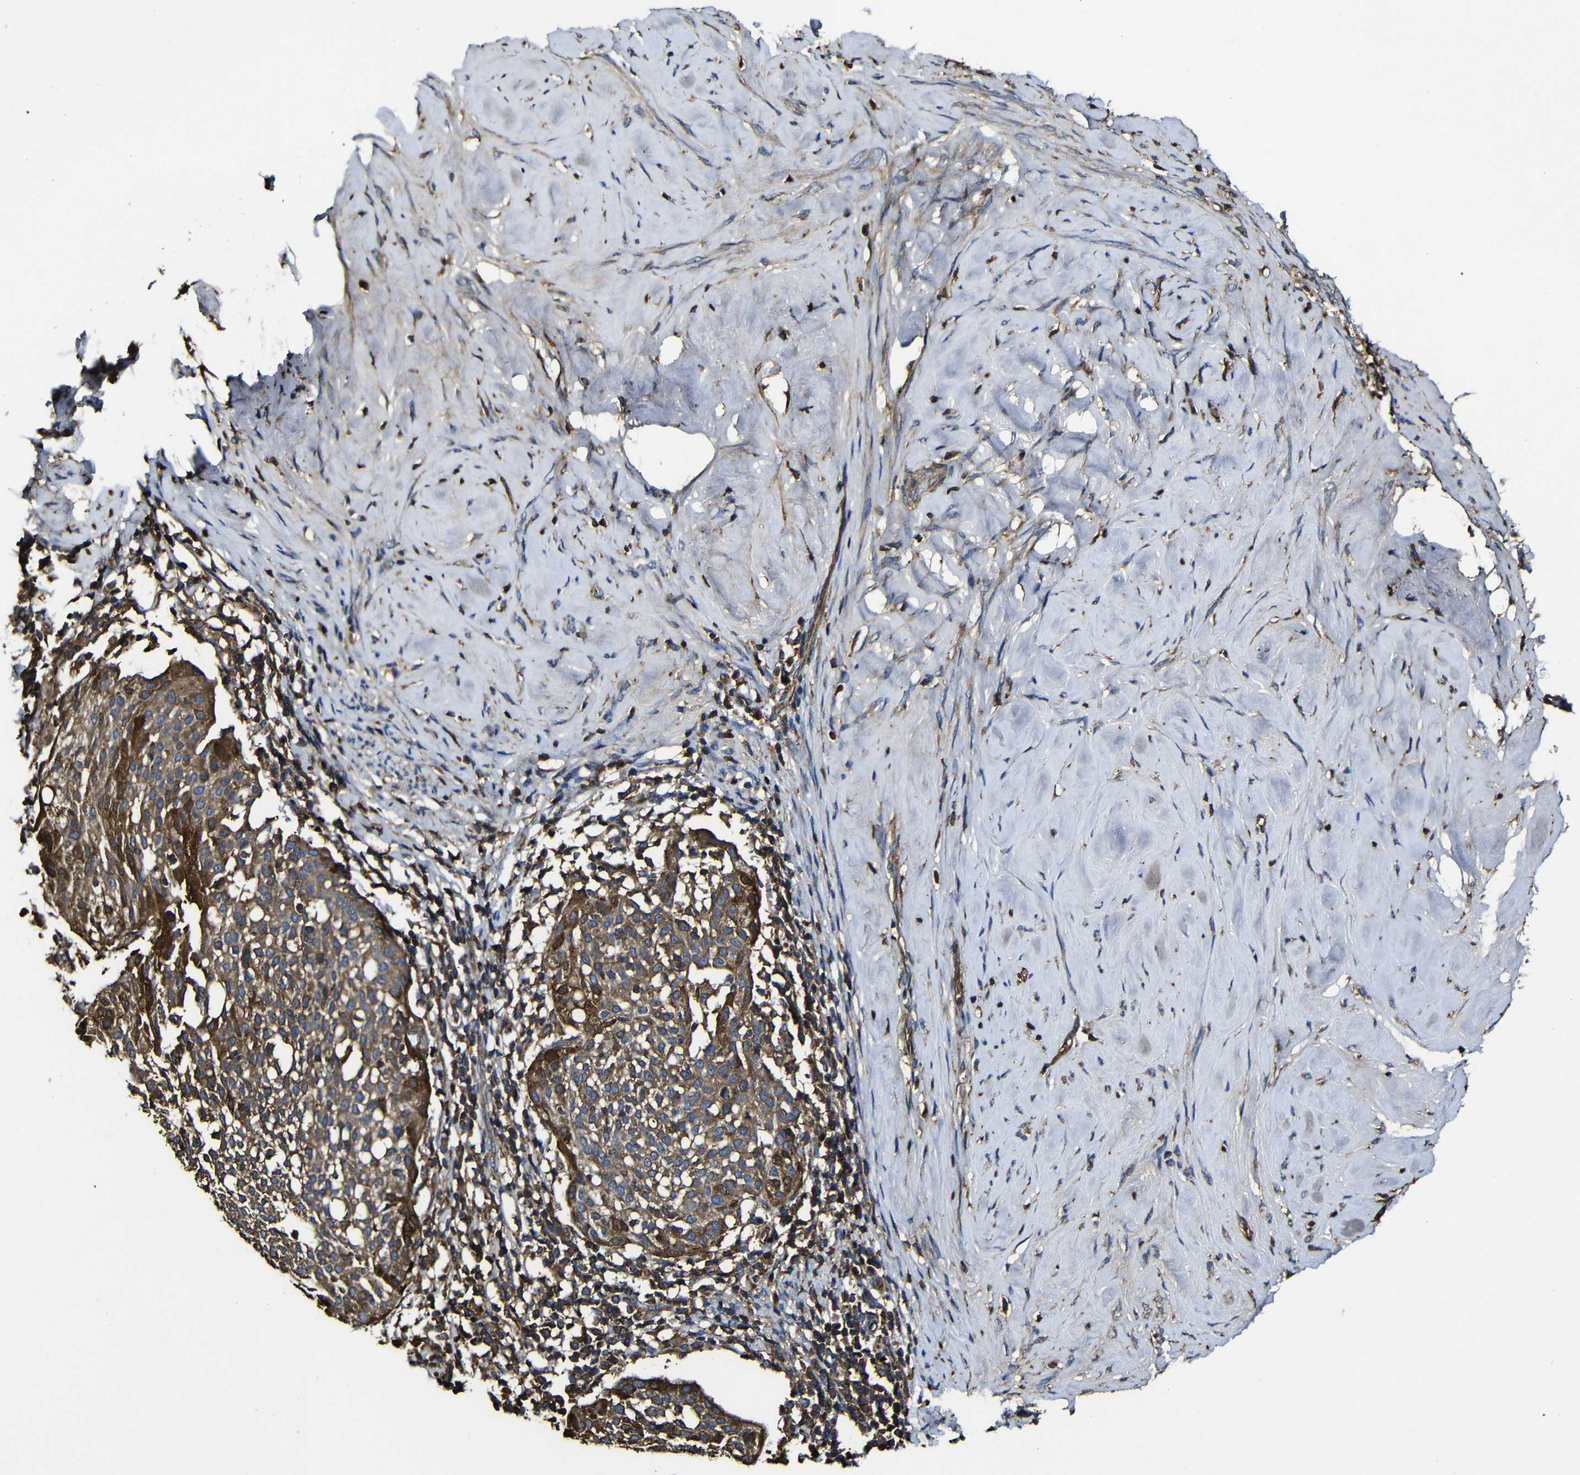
{"staining": {"intensity": "moderate", "quantity": ">75%", "location": "cytoplasmic/membranous"}, "tissue": "cervical cancer", "cell_type": "Tumor cells", "image_type": "cancer", "snomed": [{"axis": "morphology", "description": "Squamous cell carcinoma, NOS"}, {"axis": "topography", "description": "Cervix"}], "caption": "Squamous cell carcinoma (cervical) stained with IHC reveals moderate cytoplasmic/membranous staining in approximately >75% of tumor cells.", "gene": "MSN", "patient": {"sex": "female", "age": 51}}